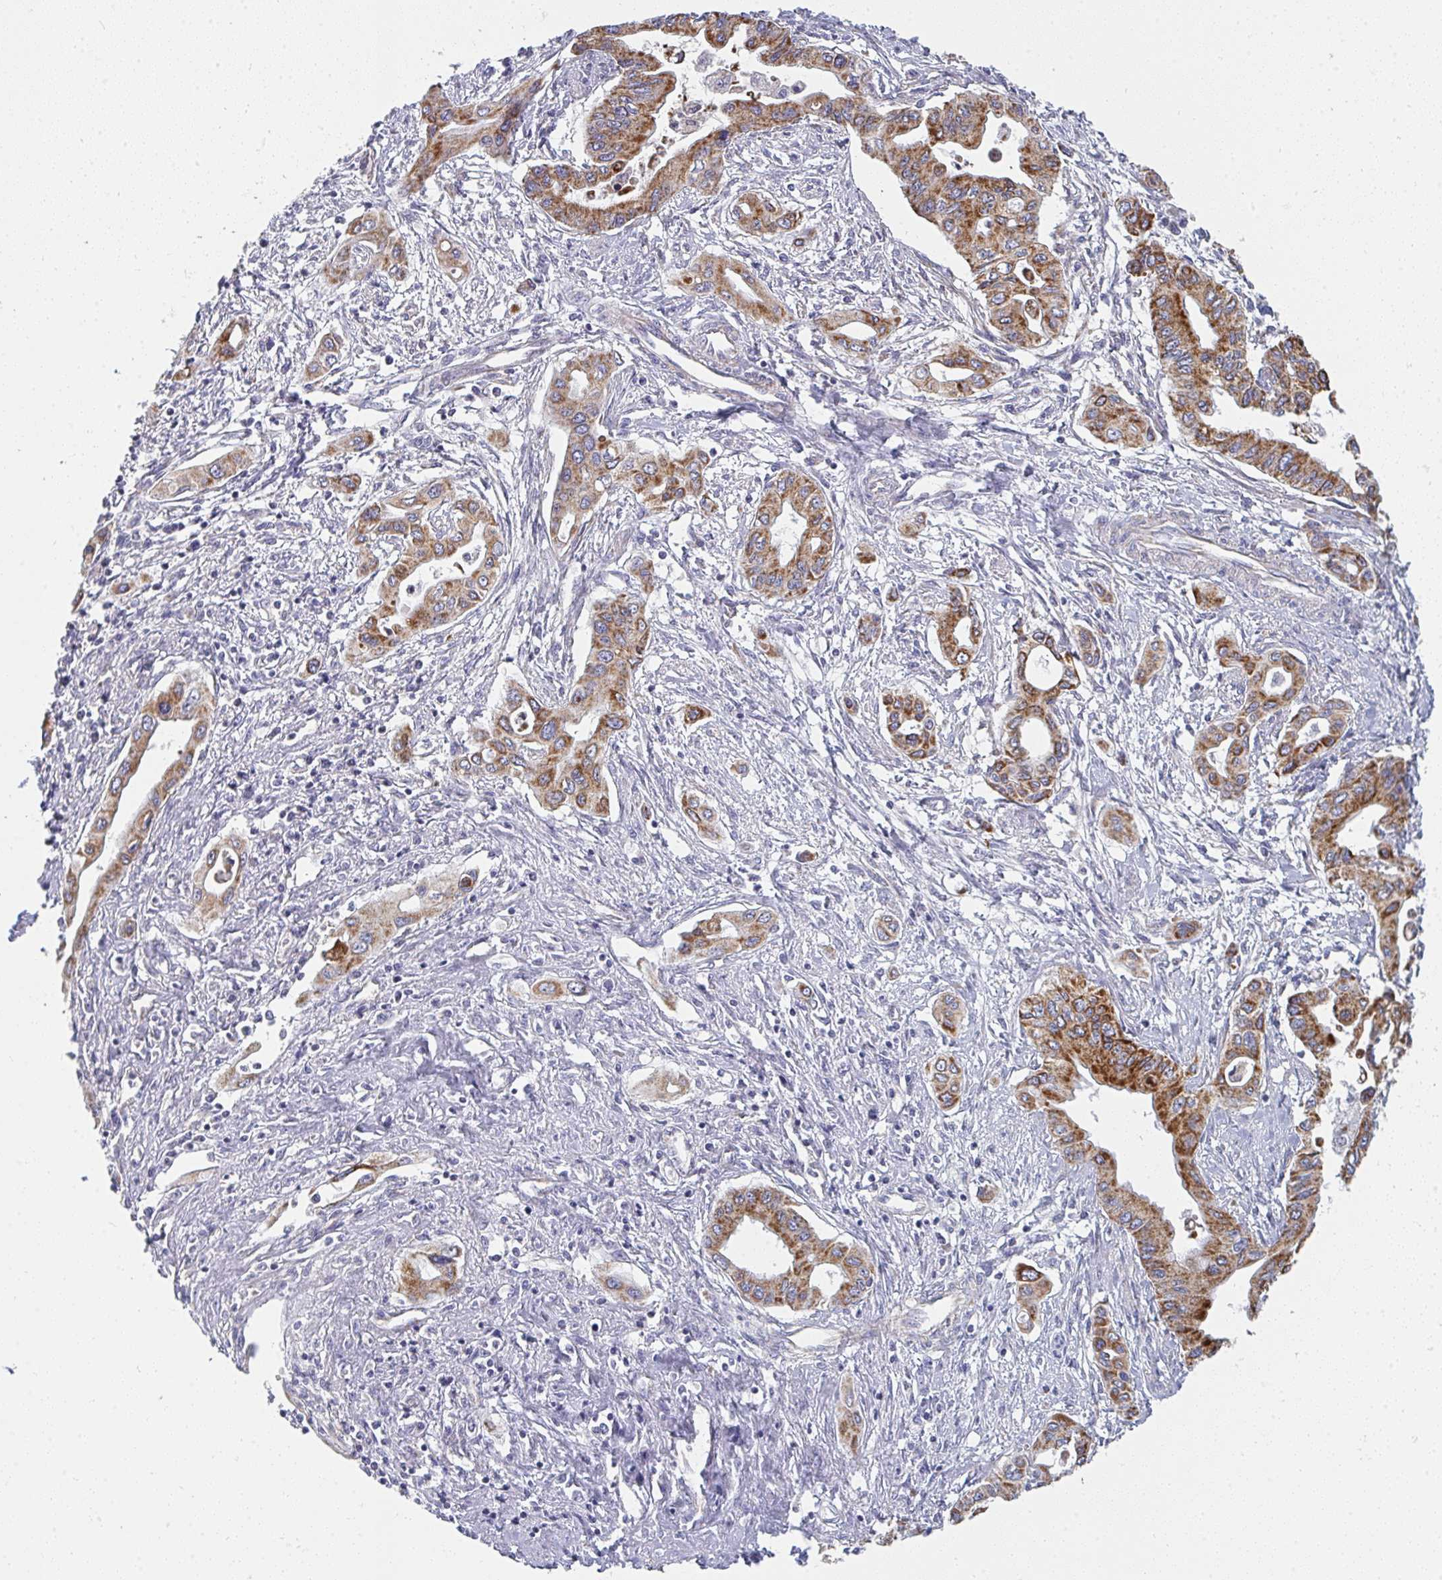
{"staining": {"intensity": "moderate", "quantity": ">75%", "location": "cytoplasmic/membranous"}, "tissue": "pancreatic cancer", "cell_type": "Tumor cells", "image_type": "cancer", "snomed": [{"axis": "morphology", "description": "Adenocarcinoma, NOS"}, {"axis": "topography", "description": "Pancreas"}], "caption": "Protein expression by immunohistochemistry (IHC) displays moderate cytoplasmic/membranous staining in approximately >75% of tumor cells in pancreatic adenocarcinoma.", "gene": "FAHD1", "patient": {"sex": "female", "age": 62}}